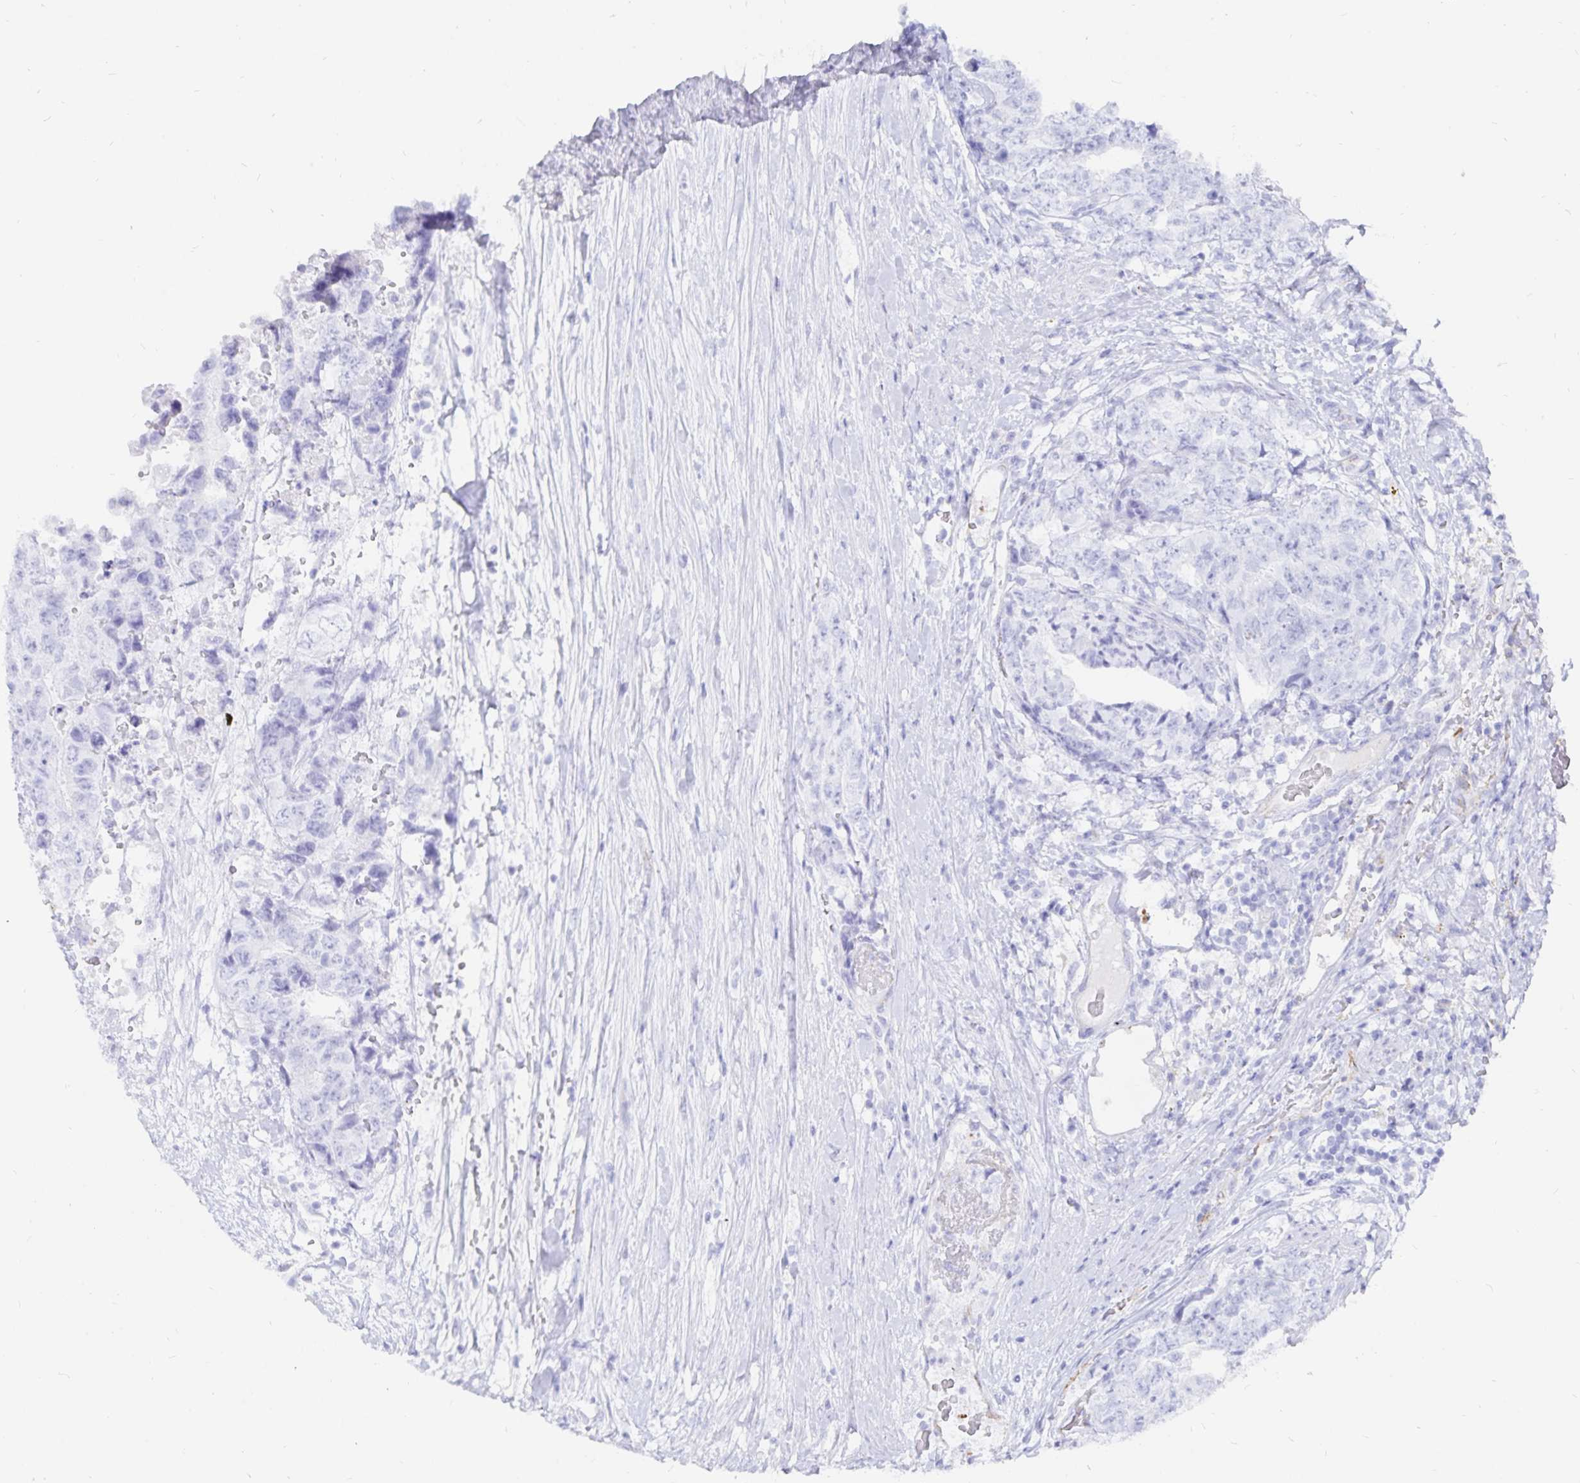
{"staining": {"intensity": "negative", "quantity": "none", "location": "none"}, "tissue": "testis cancer", "cell_type": "Tumor cells", "image_type": "cancer", "snomed": [{"axis": "morphology", "description": "Carcinoma, Embryonal, NOS"}, {"axis": "topography", "description": "Testis"}], "caption": "An image of embryonal carcinoma (testis) stained for a protein demonstrates no brown staining in tumor cells. The staining is performed using DAB (3,3'-diaminobenzidine) brown chromogen with nuclei counter-stained in using hematoxylin.", "gene": "INSL5", "patient": {"sex": "male", "age": 24}}